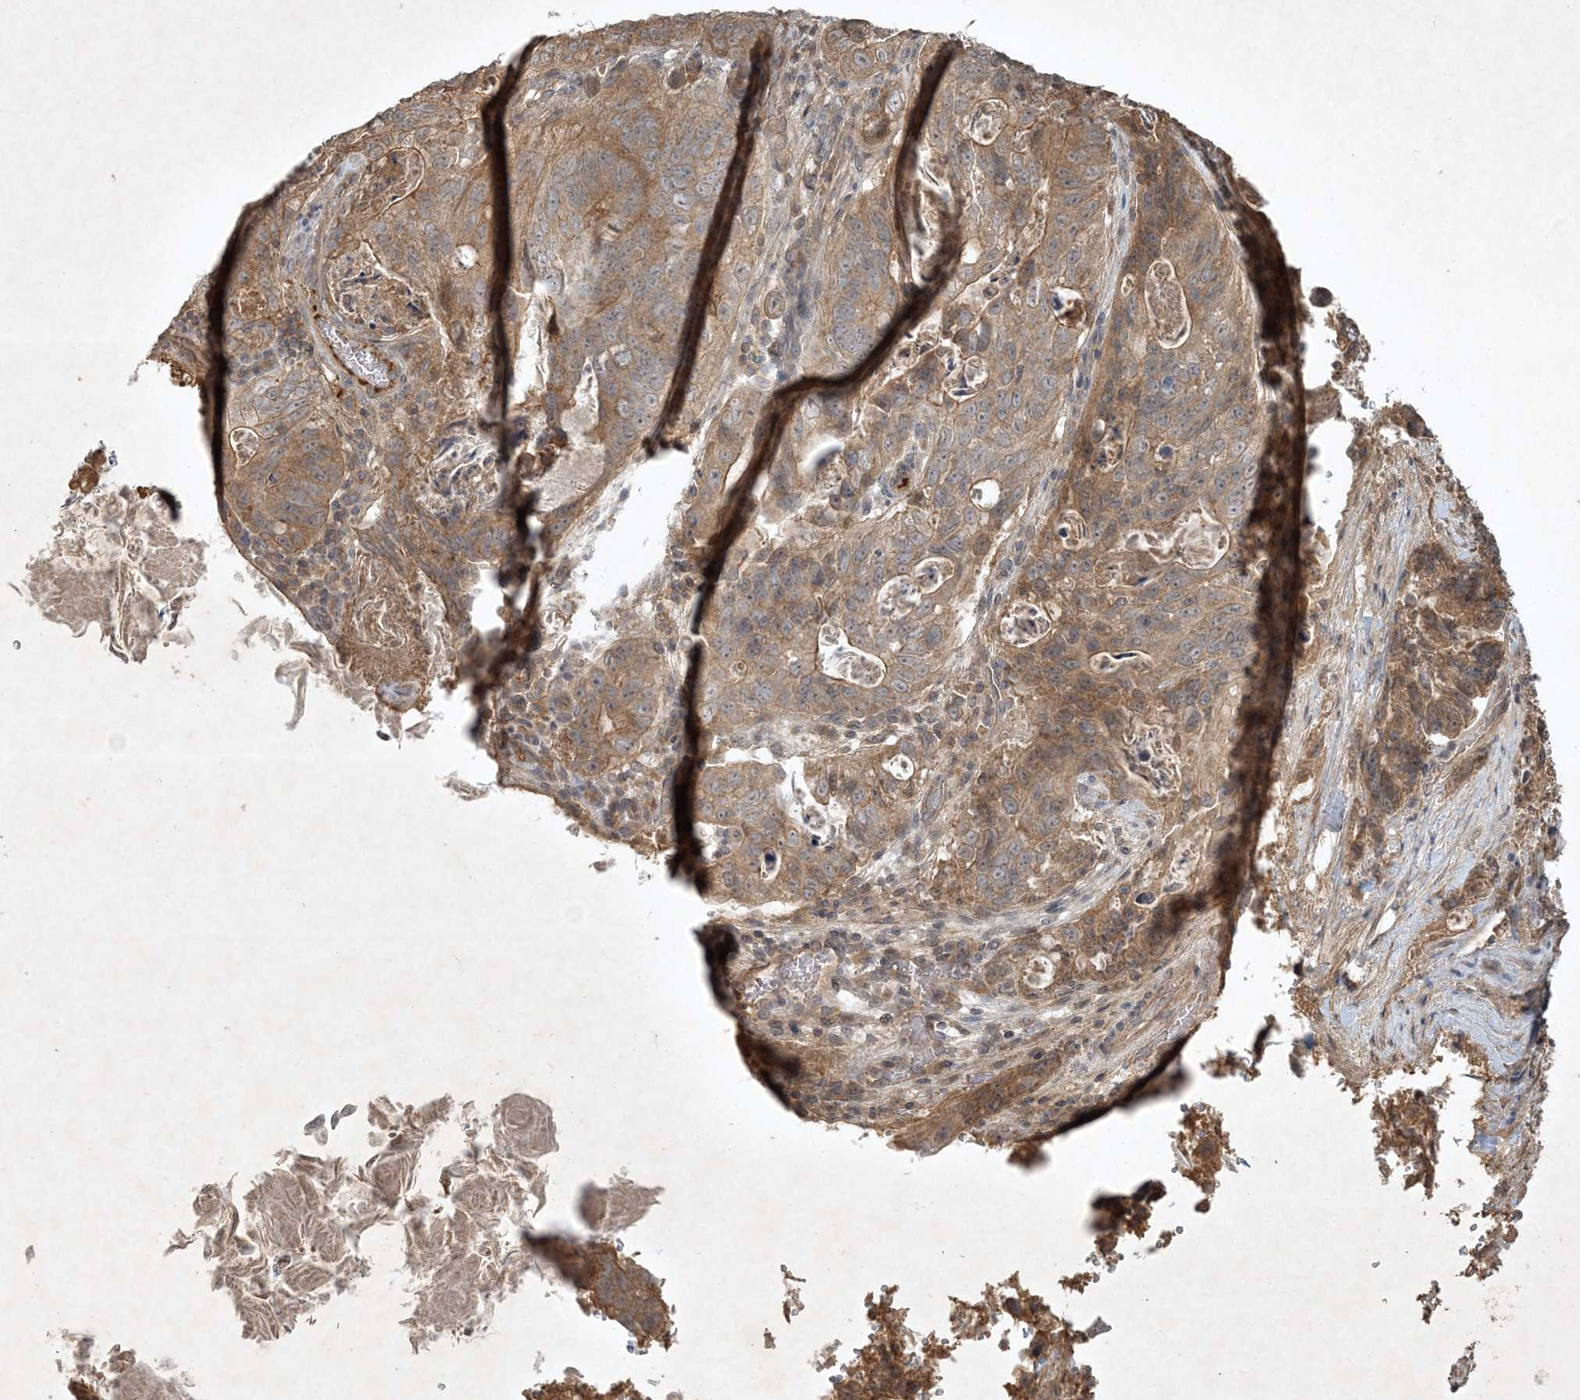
{"staining": {"intensity": "moderate", "quantity": "25%-75%", "location": "cytoplasmic/membranous"}, "tissue": "stomach cancer", "cell_type": "Tumor cells", "image_type": "cancer", "snomed": [{"axis": "morphology", "description": "Normal tissue, NOS"}, {"axis": "morphology", "description": "Adenocarcinoma, NOS"}, {"axis": "topography", "description": "Stomach"}], "caption": "Tumor cells show moderate cytoplasmic/membranous staining in about 25%-75% of cells in stomach cancer (adenocarcinoma). (Brightfield microscopy of DAB IHC at high magnification).", "gene": "TNFAIP6", "patient": {"sex": "female", "age": 89}}